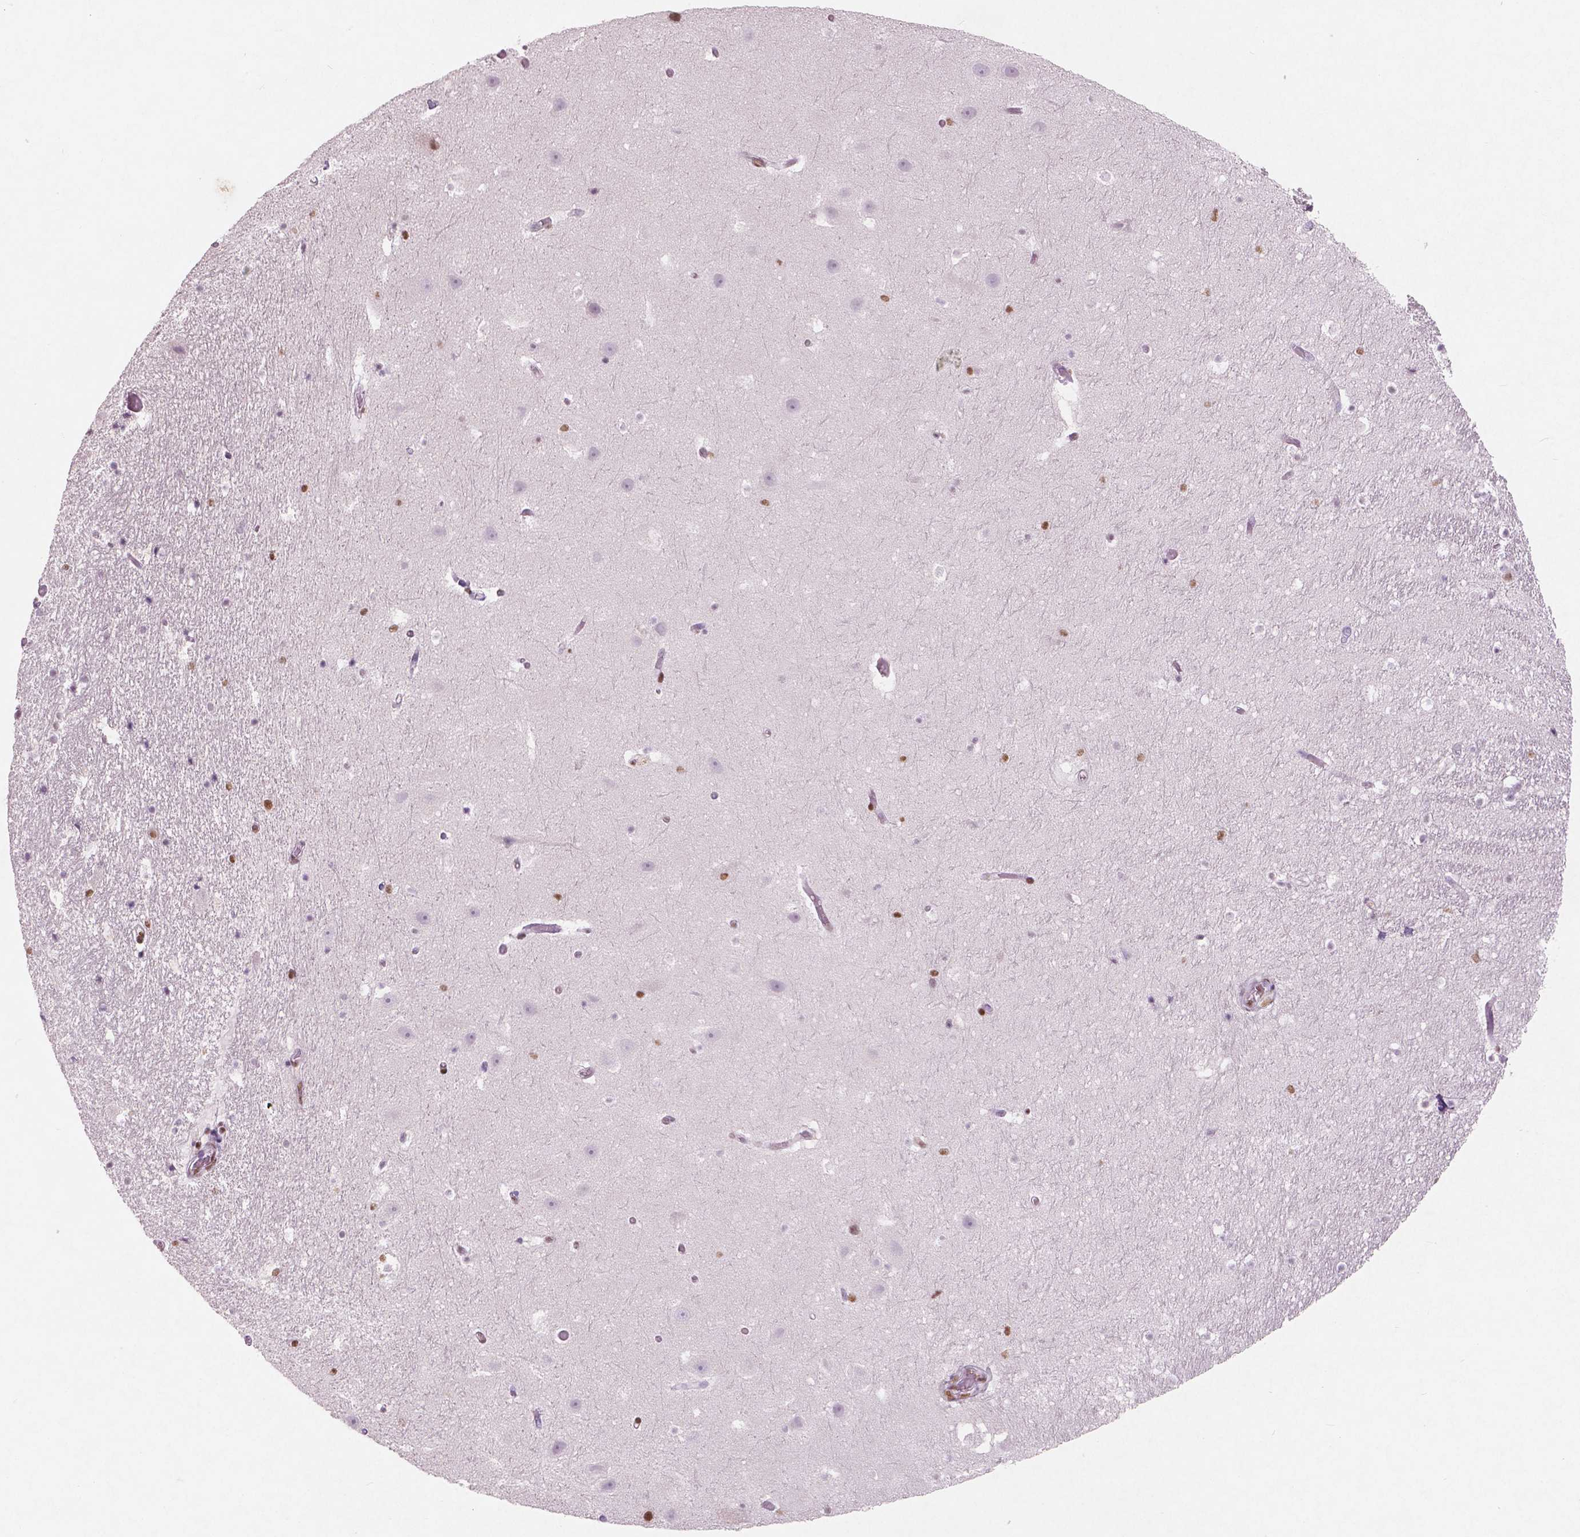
{"staining": {"intensity": "moderate", "quantity": "<25%", "location": "nuclear"}, "tissue": "hippocampus", "cell_type": "Glial cells", "image_type": "normal", "snomed": [{"axis": "morphology", "description": "Normal tissue, NOS"}, {"axis": "topography", "description": "Hippocampus"}], "caption": "DAB immunohistochemical staining of unremarkable hippocampus demonstrates moderate nuclear protein positivity in approximately <25% of glial cells.", "gene": "BRD4", "patient": {"sex": "male", "age": 26}}